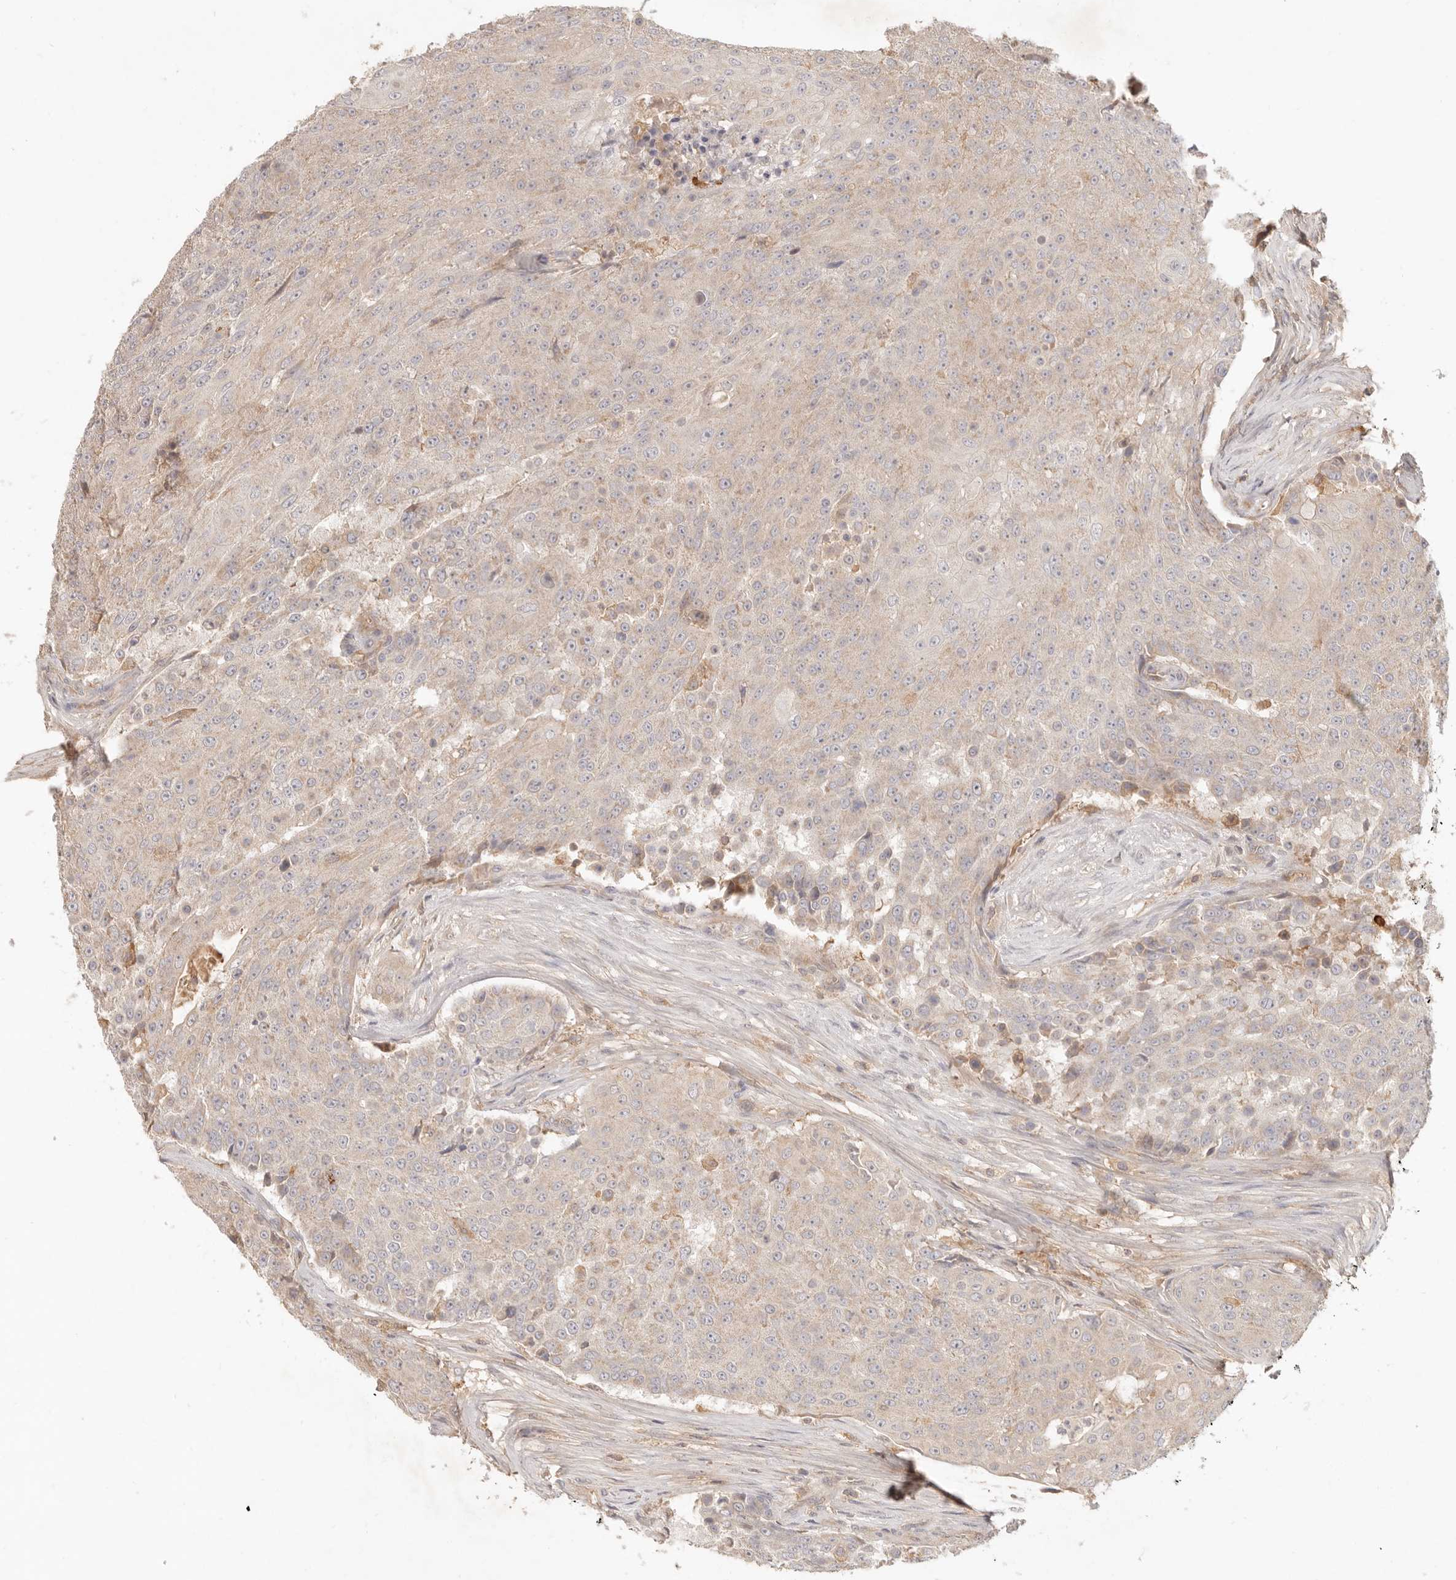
{"staining": {"intensity": "weak", "quantity": "<25%", "location": "cytoplasmic/membranous"}, "tissue": "urothelial cancer", "cell_type": "Tumor cells", "image_type": "cancer", "snomed": [{"axis": "morphology", "description": "Urothelial carcinoma, High grade"}, {"axis": "topography", "description": "Urinary bladder"}], "caption": "Urothelial cancer stained for a protein using immunohistochemistry (IHC) displays no expression tumor cells.", "gene": "NECAP2", "patient": {"sex": "female", "age": 63}}